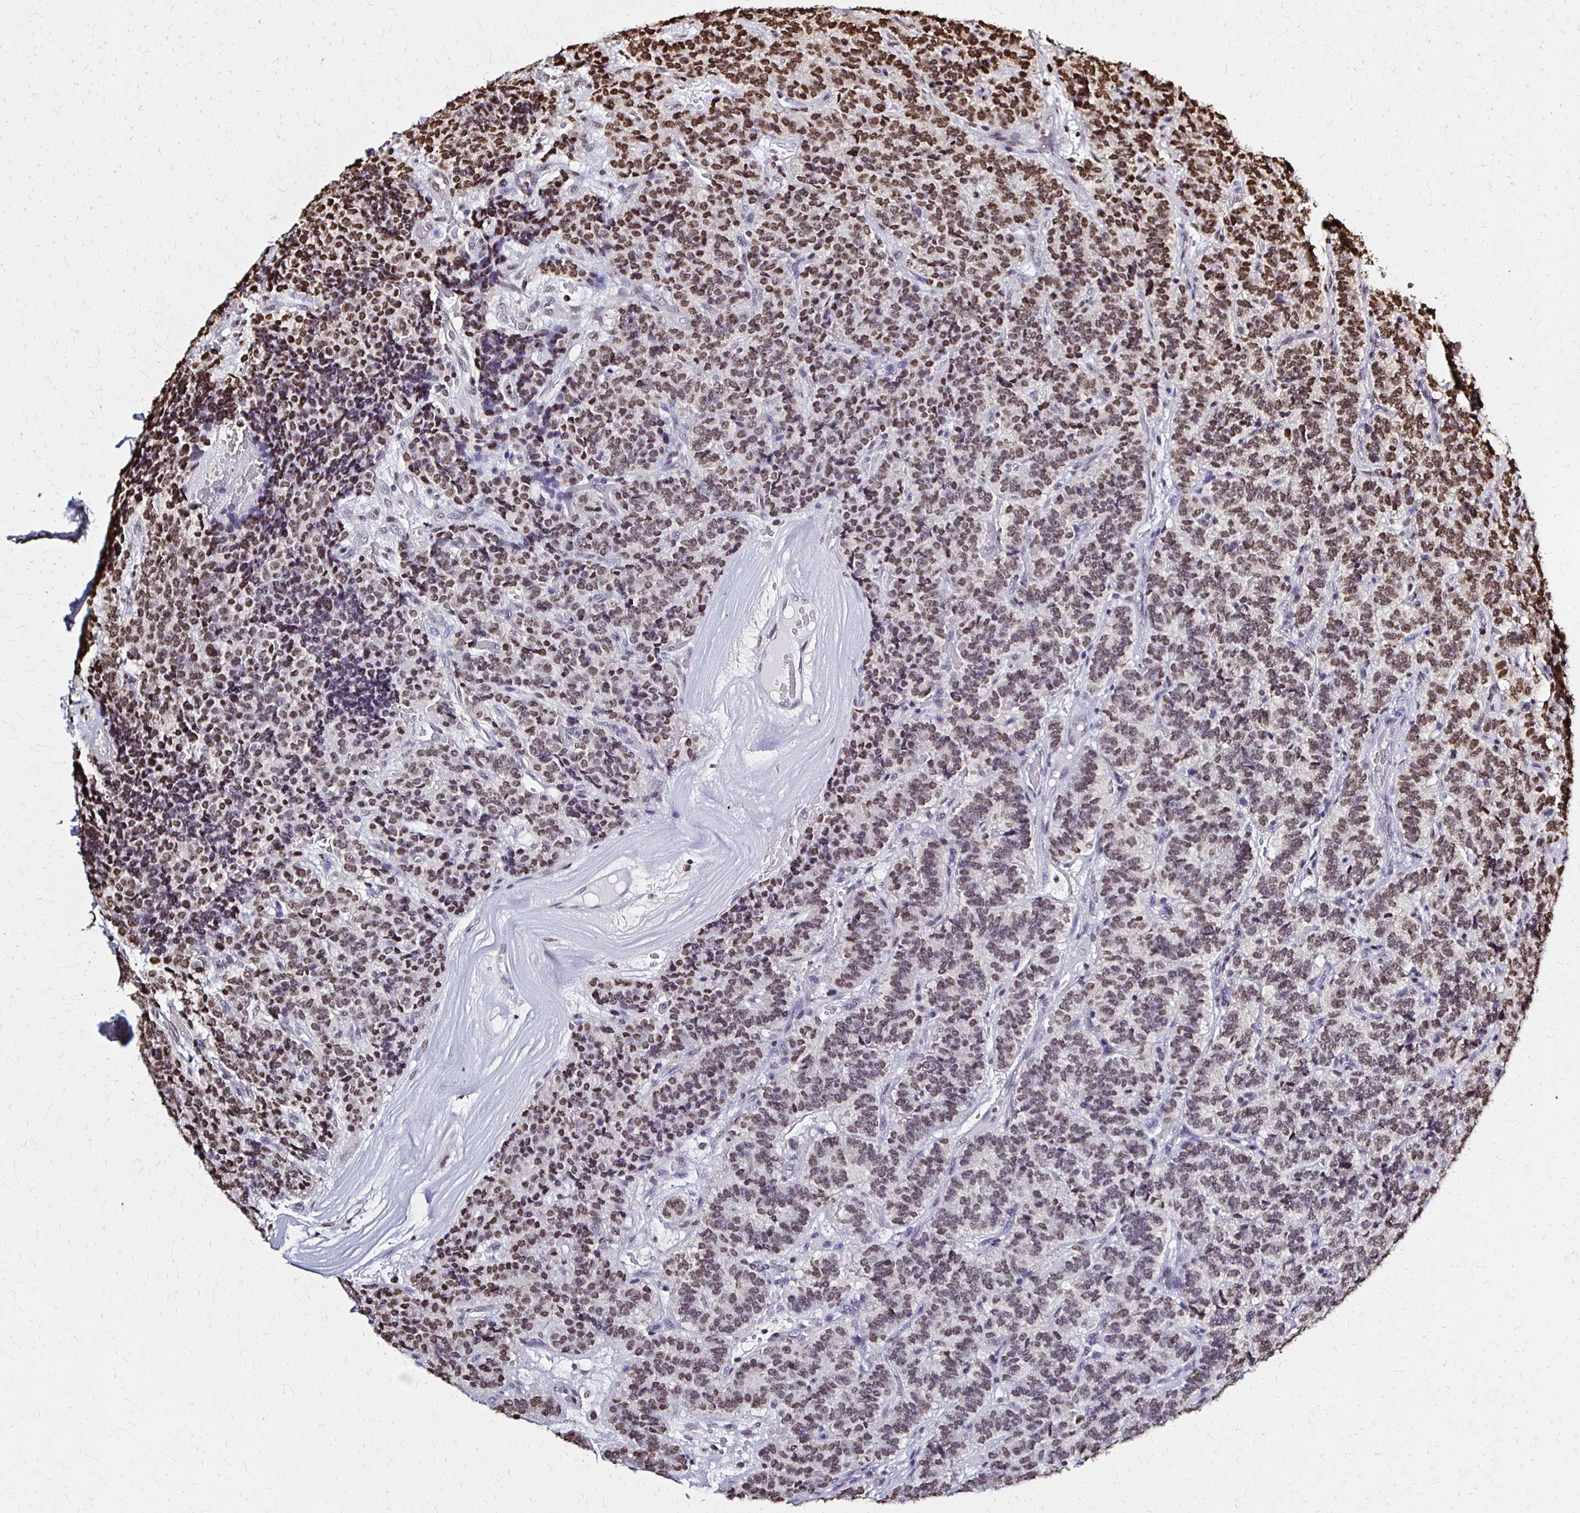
{"staining": {"intensity": "moderate", "quantity": ">75%", "location": "nuclear"}, "tissue": "carcinoid", "cell_type": "Tumor cells", "image_type": "cancer", "snomed": [{"axis": "morphology", "description": "Carcinoid, malignant, NOS"}, {"axis": "topography", "description": "Pancreas"}], "caption": "Immunohistochemical staining of human carcinoid exhibits medium levels of moderate nuclear staining in approximately >75% of tumor cells.", "gene": "HOXA9", "patient": {"sex": "male", "age": 36}}